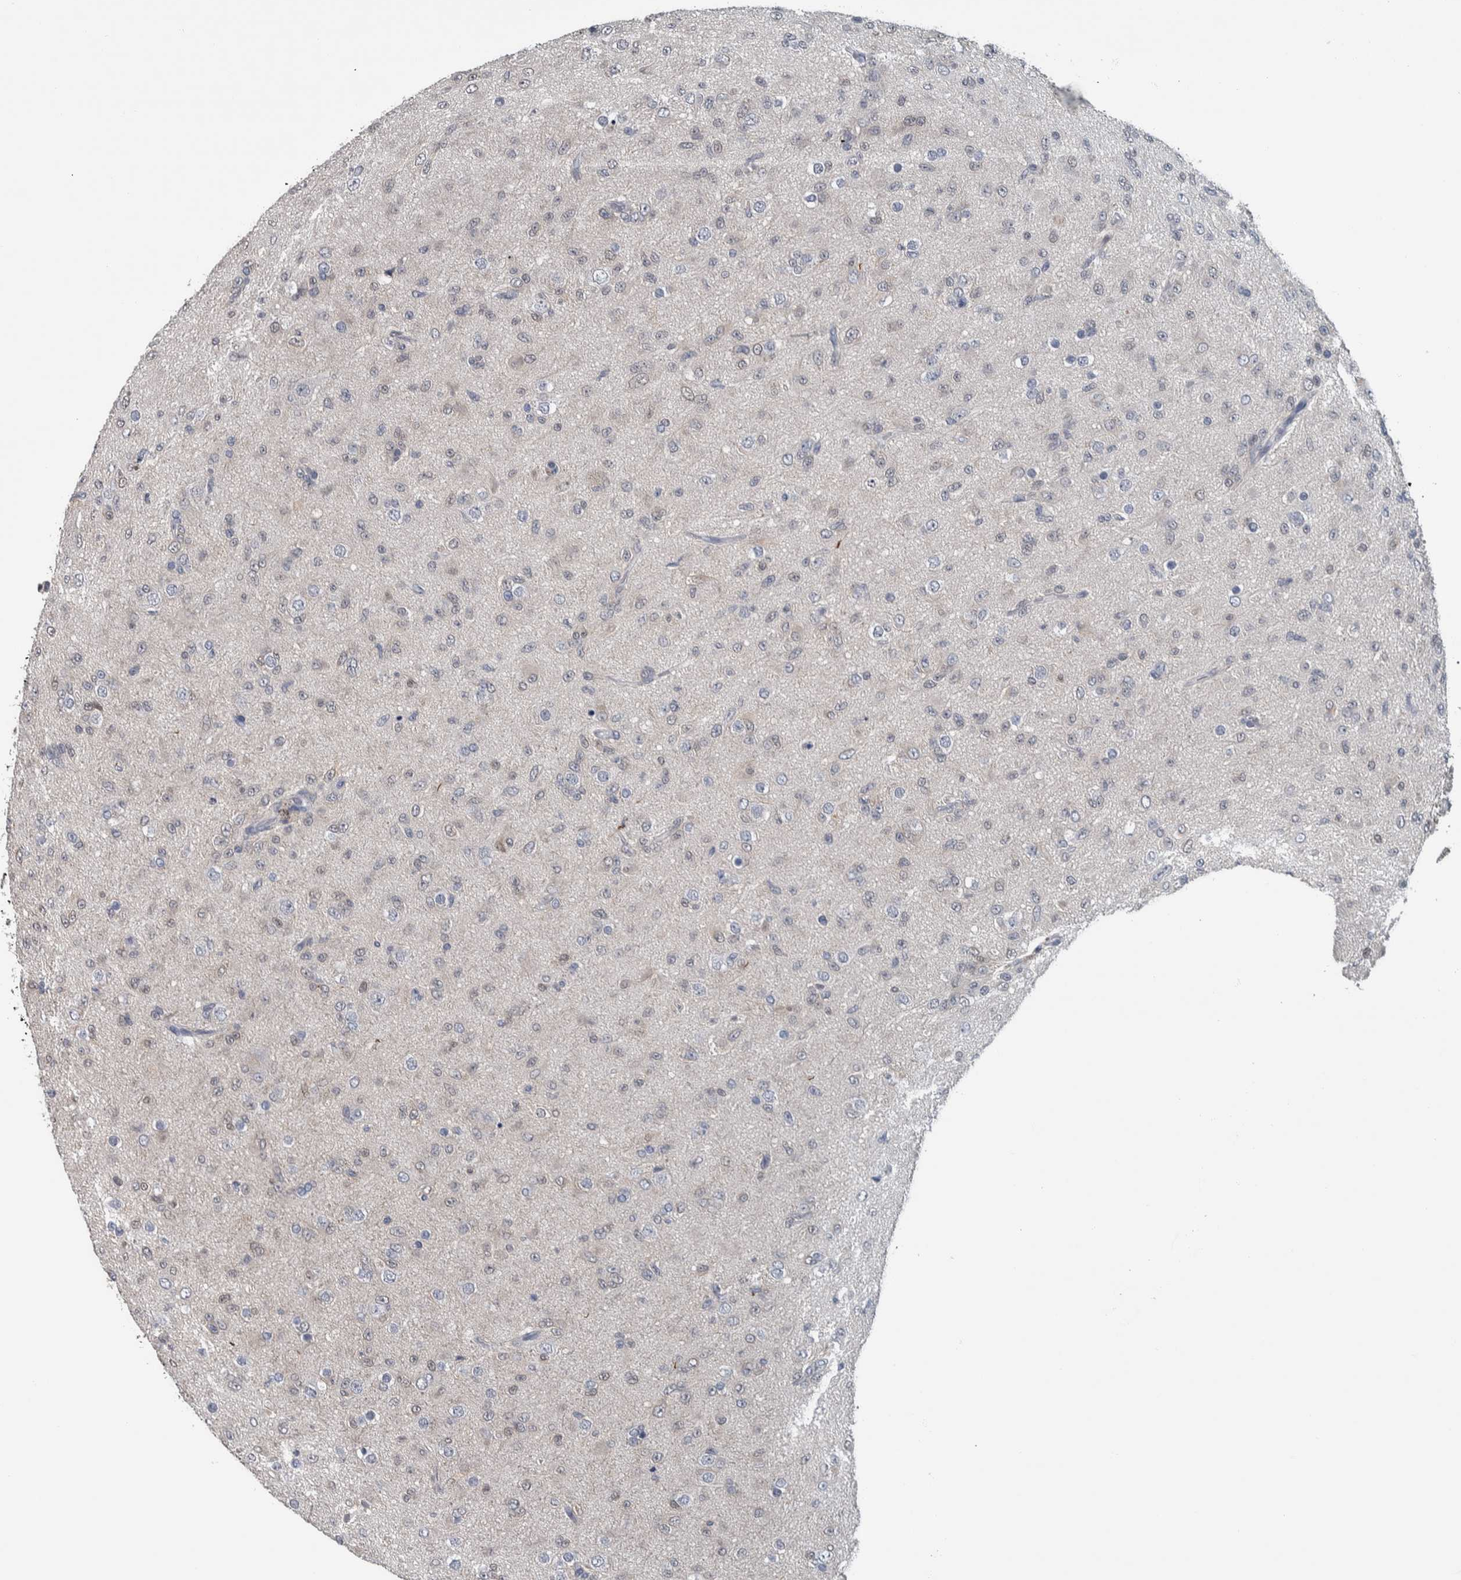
{"staining": {"intensity": "weak", "quantity": "<25%", "location": "nuclear"}, "tissue": "glioma", "cell_type": "Tumor cells", "image_type": "cancer", "snomed": [{"axis": "morphology", "description": "Glioma, malignant, Low grade"}, {"axis": "topography", "description": "Brain"}], "caption": "Immunohistochemistry (IHC) of human glioma shows no expression in tumor cells. (DAB (3,3'-diaminobenzidine) immunohistochemistry (IHC) visualized using brightfield microscopy, high magnification).", "gene": "CAVIN4", "patient": {"sex": "male", "age": 65}}